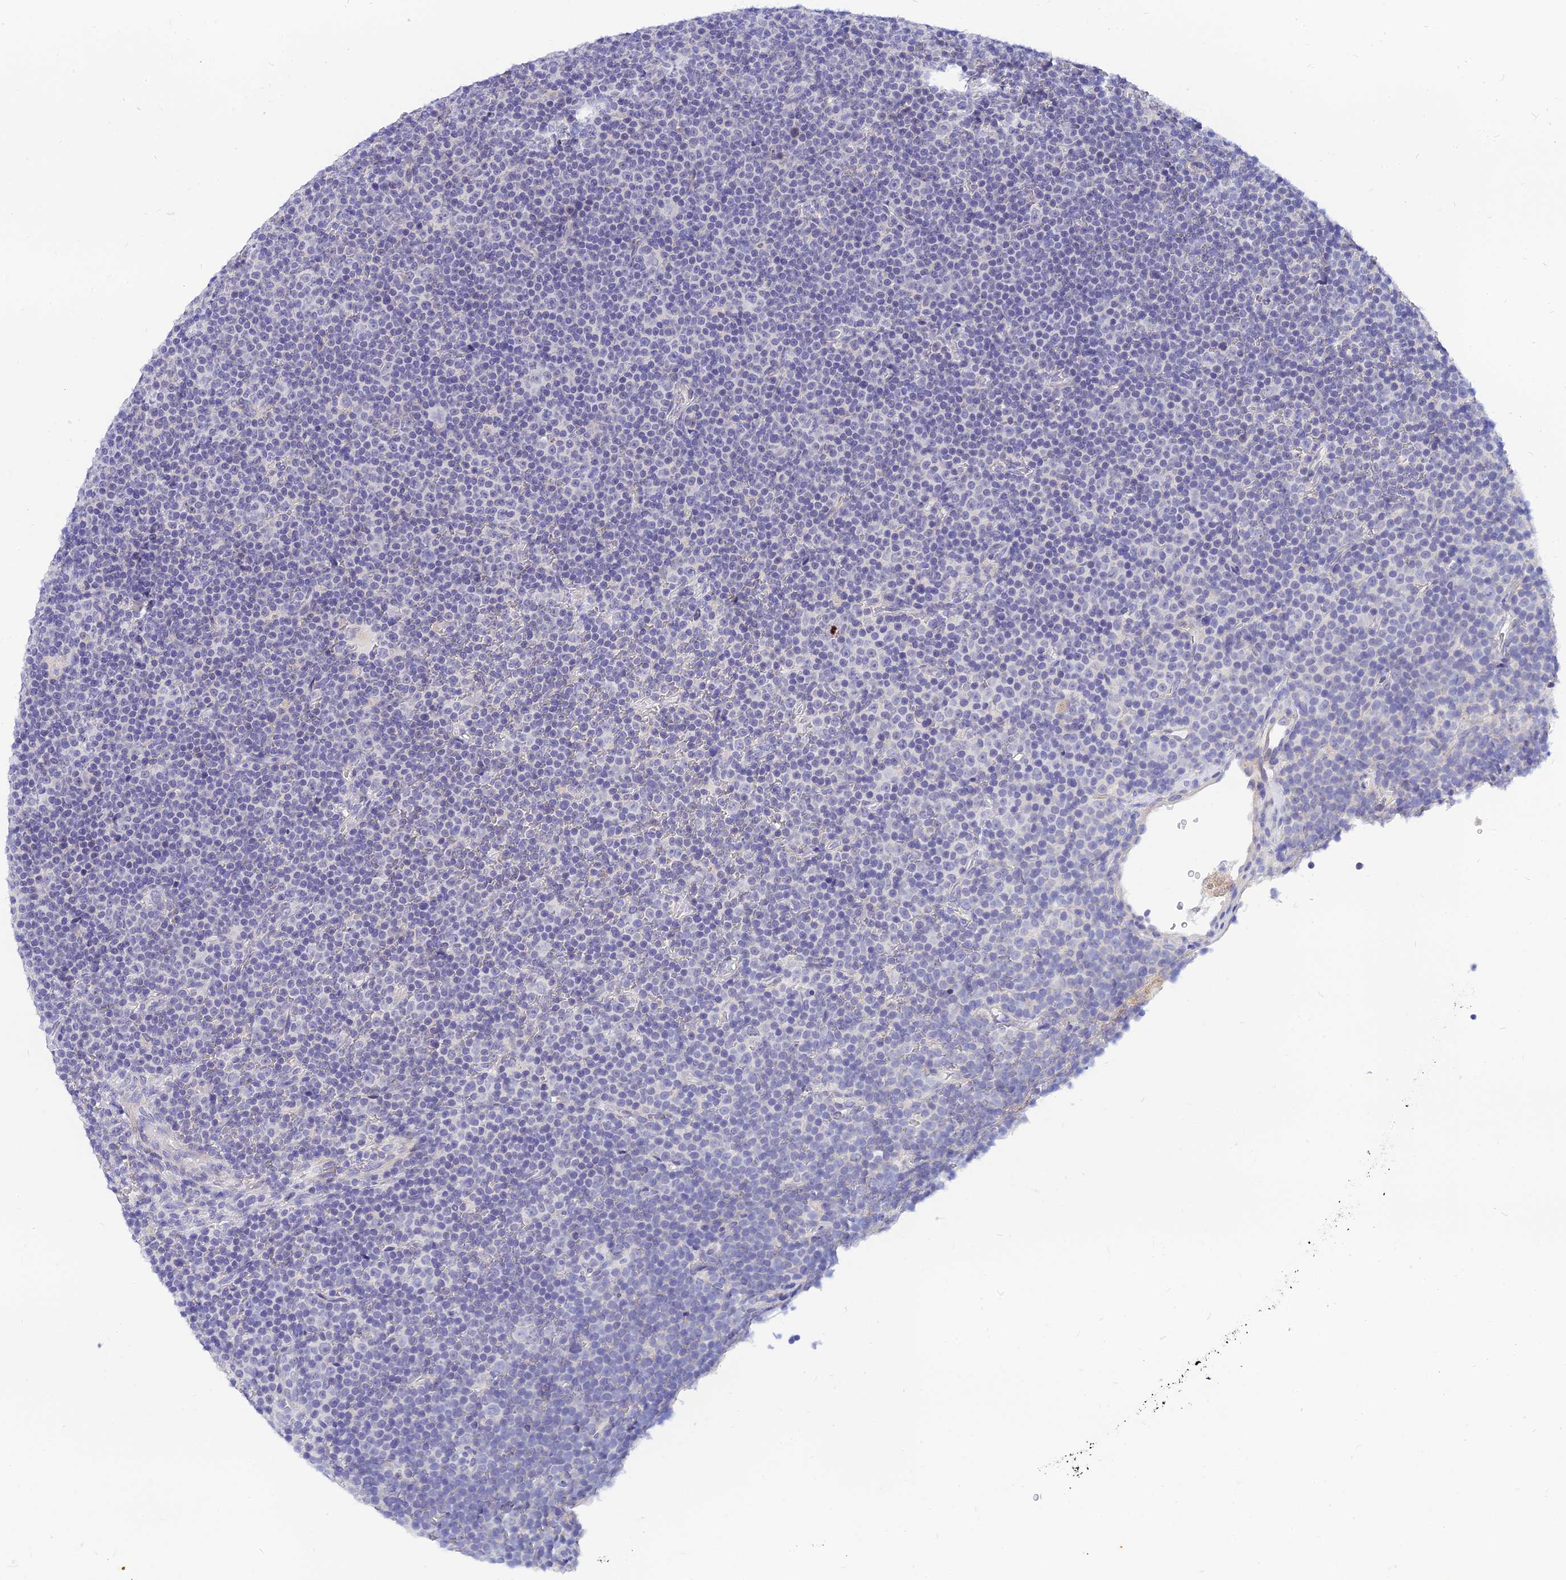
{"staining": {"intensity": "negative", "quantity": "none", "location": "none"}, "tissue": "lymphoma", "cell_type": "Tumor cells", "image_type": "cancer", "snomed": [{"axis": "morphology", "description": "Malignant lymphoma, non-Hodgkin's type, Low grade"}, {"axis": "topography", "description": "Lymph node"}], "caption": "High power microscopy image of an IHC image of lymphoma, revealing no significant positivity in tumor cells. (DAB immunohistochemistry with hematoxylin counter stain).", "gene": "TMEM161B", "patient": {"sex": "female", "age": 67}}